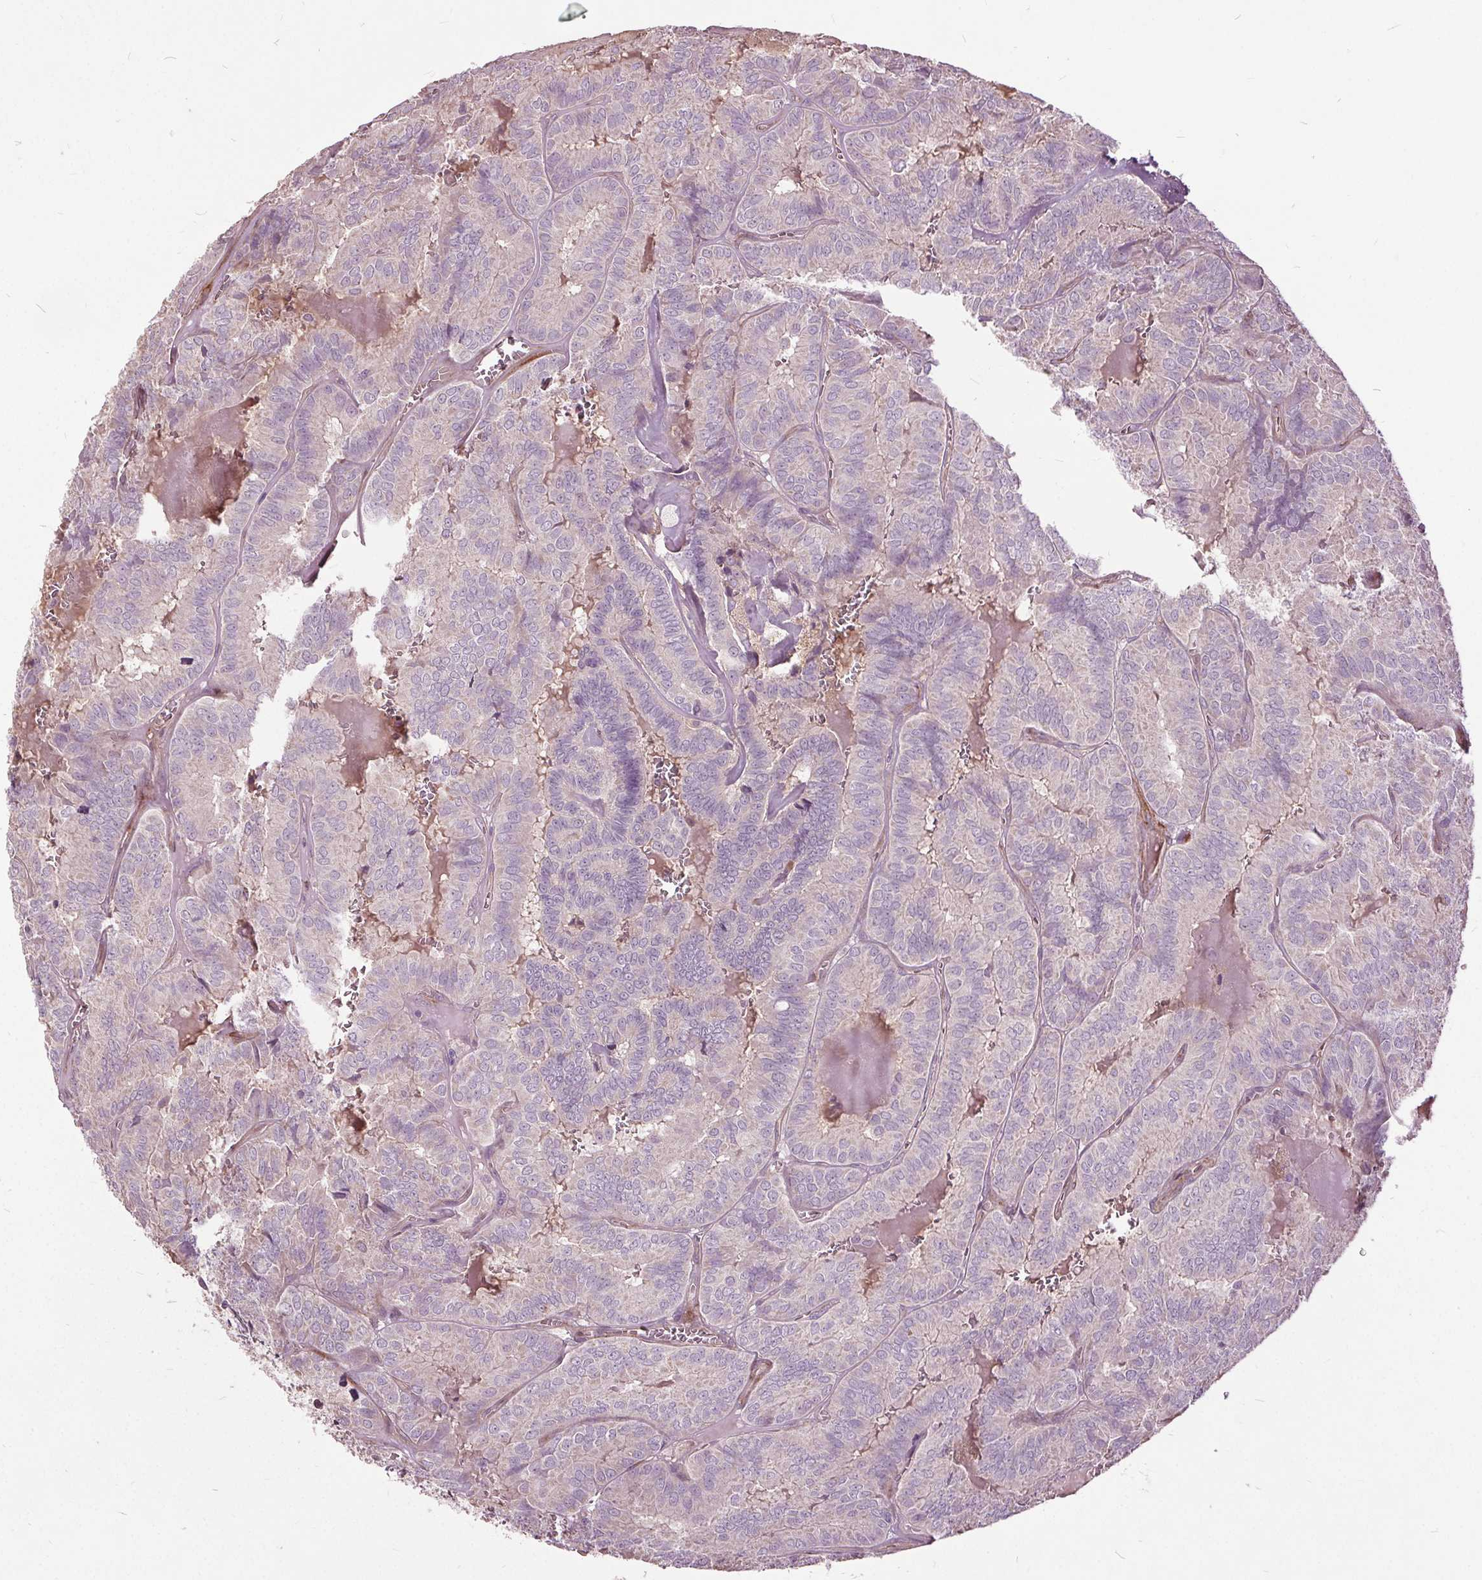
{"staining": {"intensity": "negative", "quantity": "none", "location": "none"}, "tissue": "thyroid cancer", "cell_type": "Tumor cells", "image_type": "cancer", "snomed": [{"axis": "morphology", "description": "Papillary adenocarcinoma, NOS"}, {"axis": "topography", "description": "Thyroid gland"}], "caption": "Image shows no significant protein staining in tumor cells of papillary adenocarcinoma (thyroid).", "gene": "PDGFD", "patient": {"sex": "female", "age": 75}}